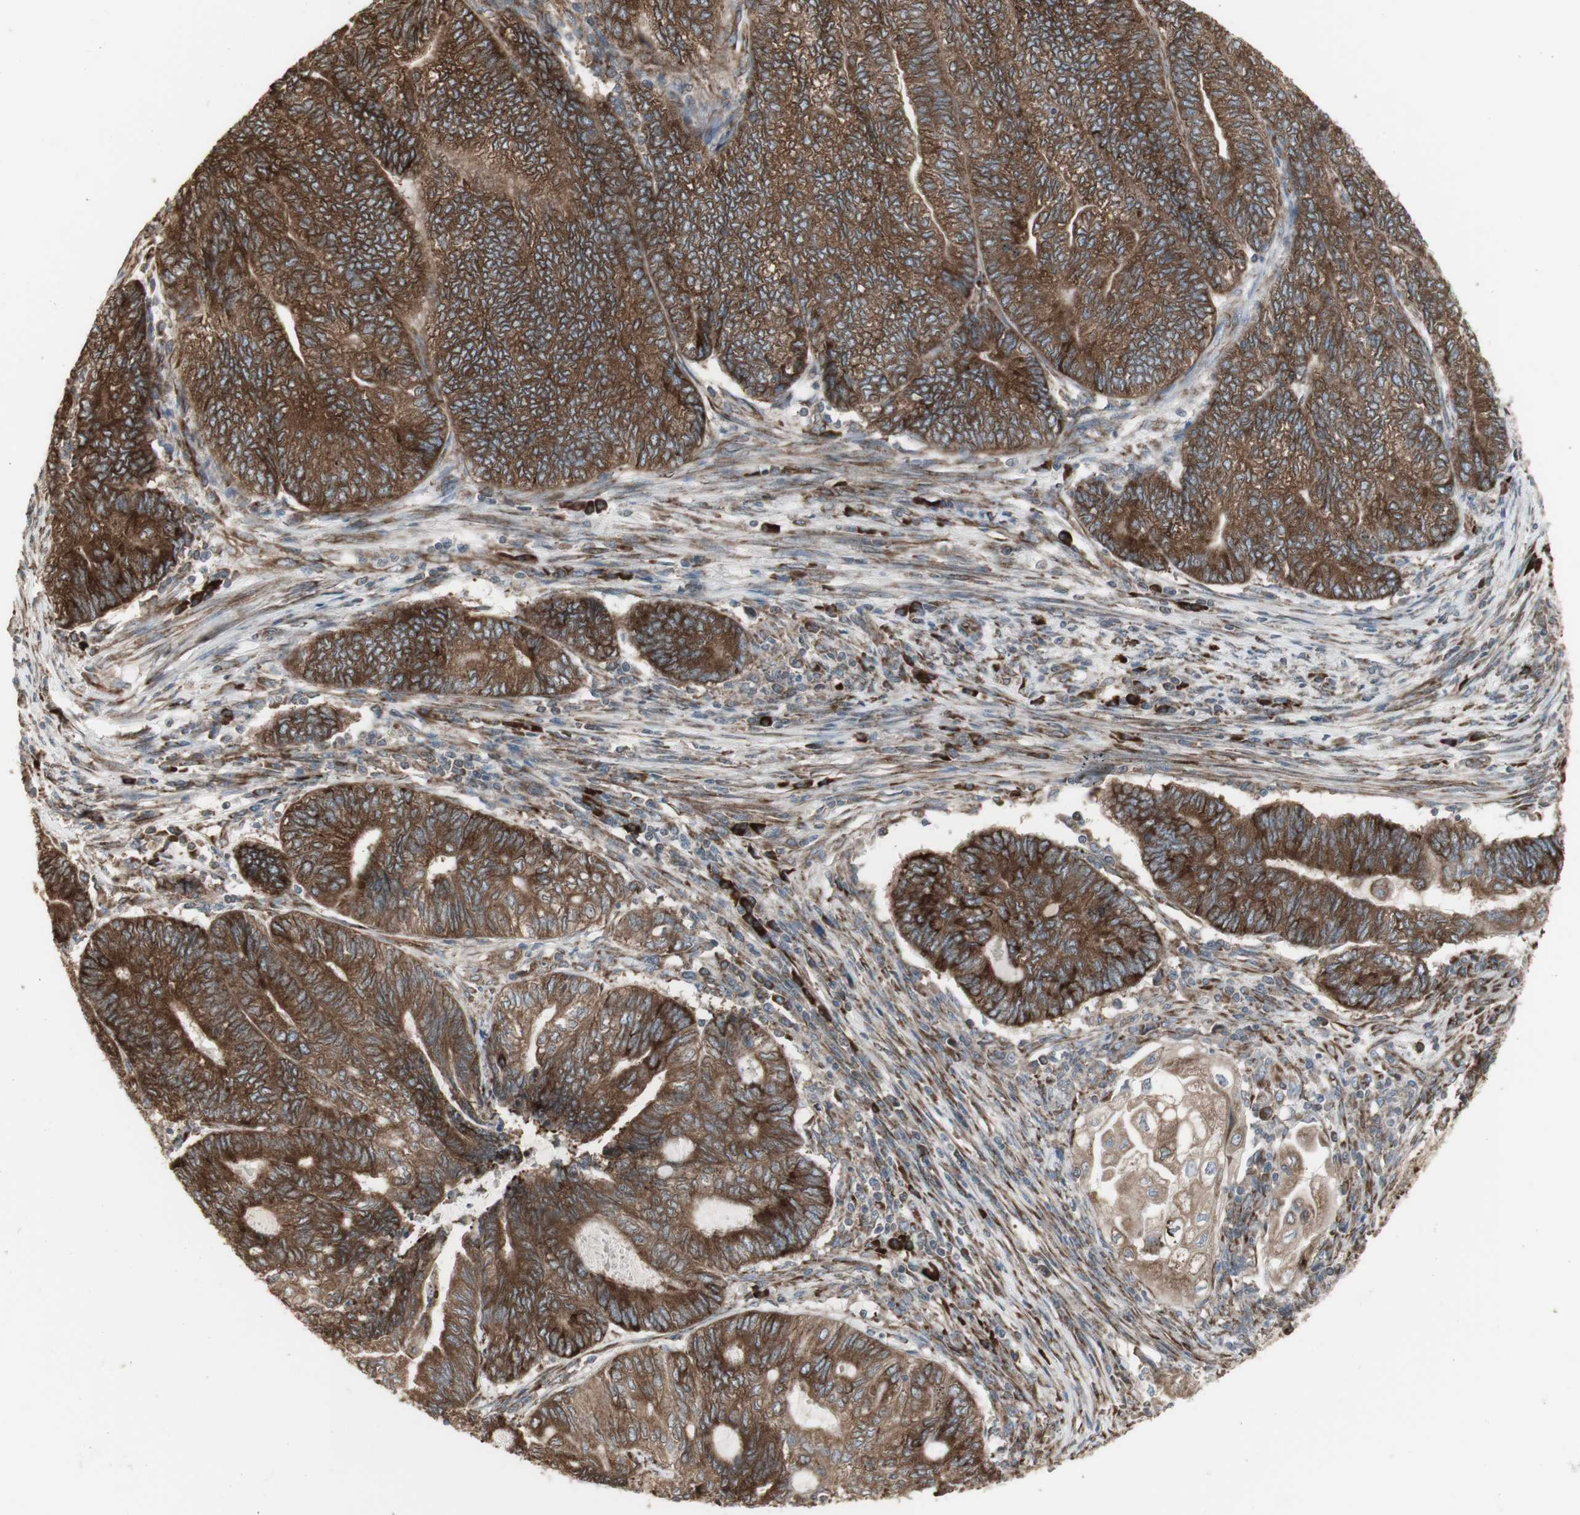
{"staining": {"intensity": "strong", "quantity": ">75%", "location": "cytoplasmic/membranous"}, "tissue": "endometrial cancer", "cell_type": "Tumor cells", "image_type": "cancer", "snomed": [{"axis": "morphology", "description": "Adenocarcinoma, NOS"}, {"axis": "topography", "description": "Uterus"}, {"axis": "topography", "description": "Endometrium"}], "caption": "Immunohistochemical staining of endometrial cancer (adenocarcinoma) reveals strong cytoplasmic/membranous protein positivity in approximately >75% of tumor cells.", "gene": "FKBP3", "patient": {"sex": "female", "age": 70}}